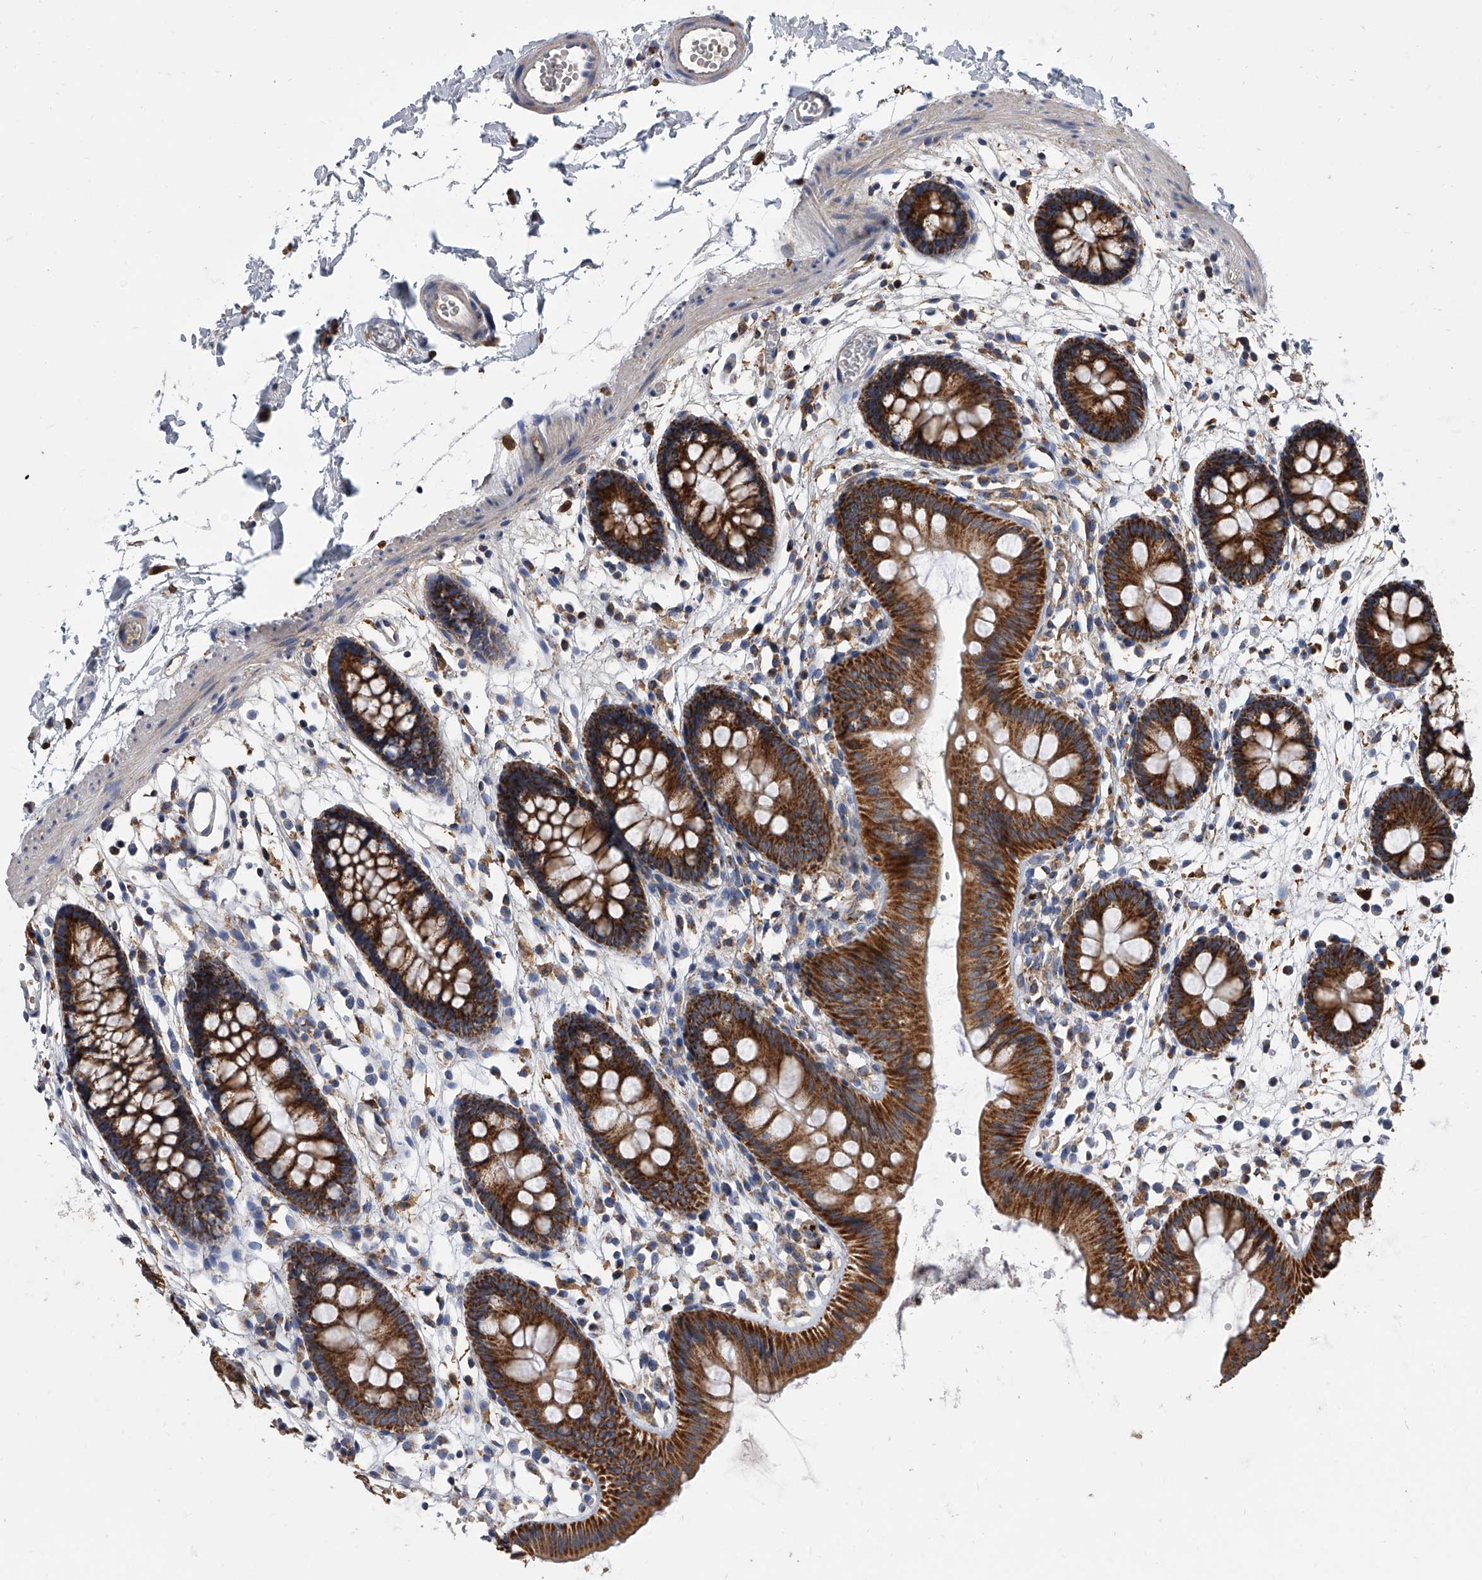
{"staining": {"intensity": "moderate", "quantity": ">75%", "location": "cytoplasmic/membranous"}, "tissue": "colon", "cell_type": "Endothelial cells", "image_type": "normal", "snomed": [{"axis": "morphology", "description": "Normal tissue, NOS"}, {"axis": "topography", "description": "Colon"}], "caption": "A histopathology image of human colon stained for a protein reveals moderate cytoplasmic/membranous brown staining in endothelial cells. (DAB (3,3'-diaminobenzidine) IHC with brightfield microscopy, high magnification).", "gene": "MRPL28", "patient": {"sex": "male", "age": 56}}